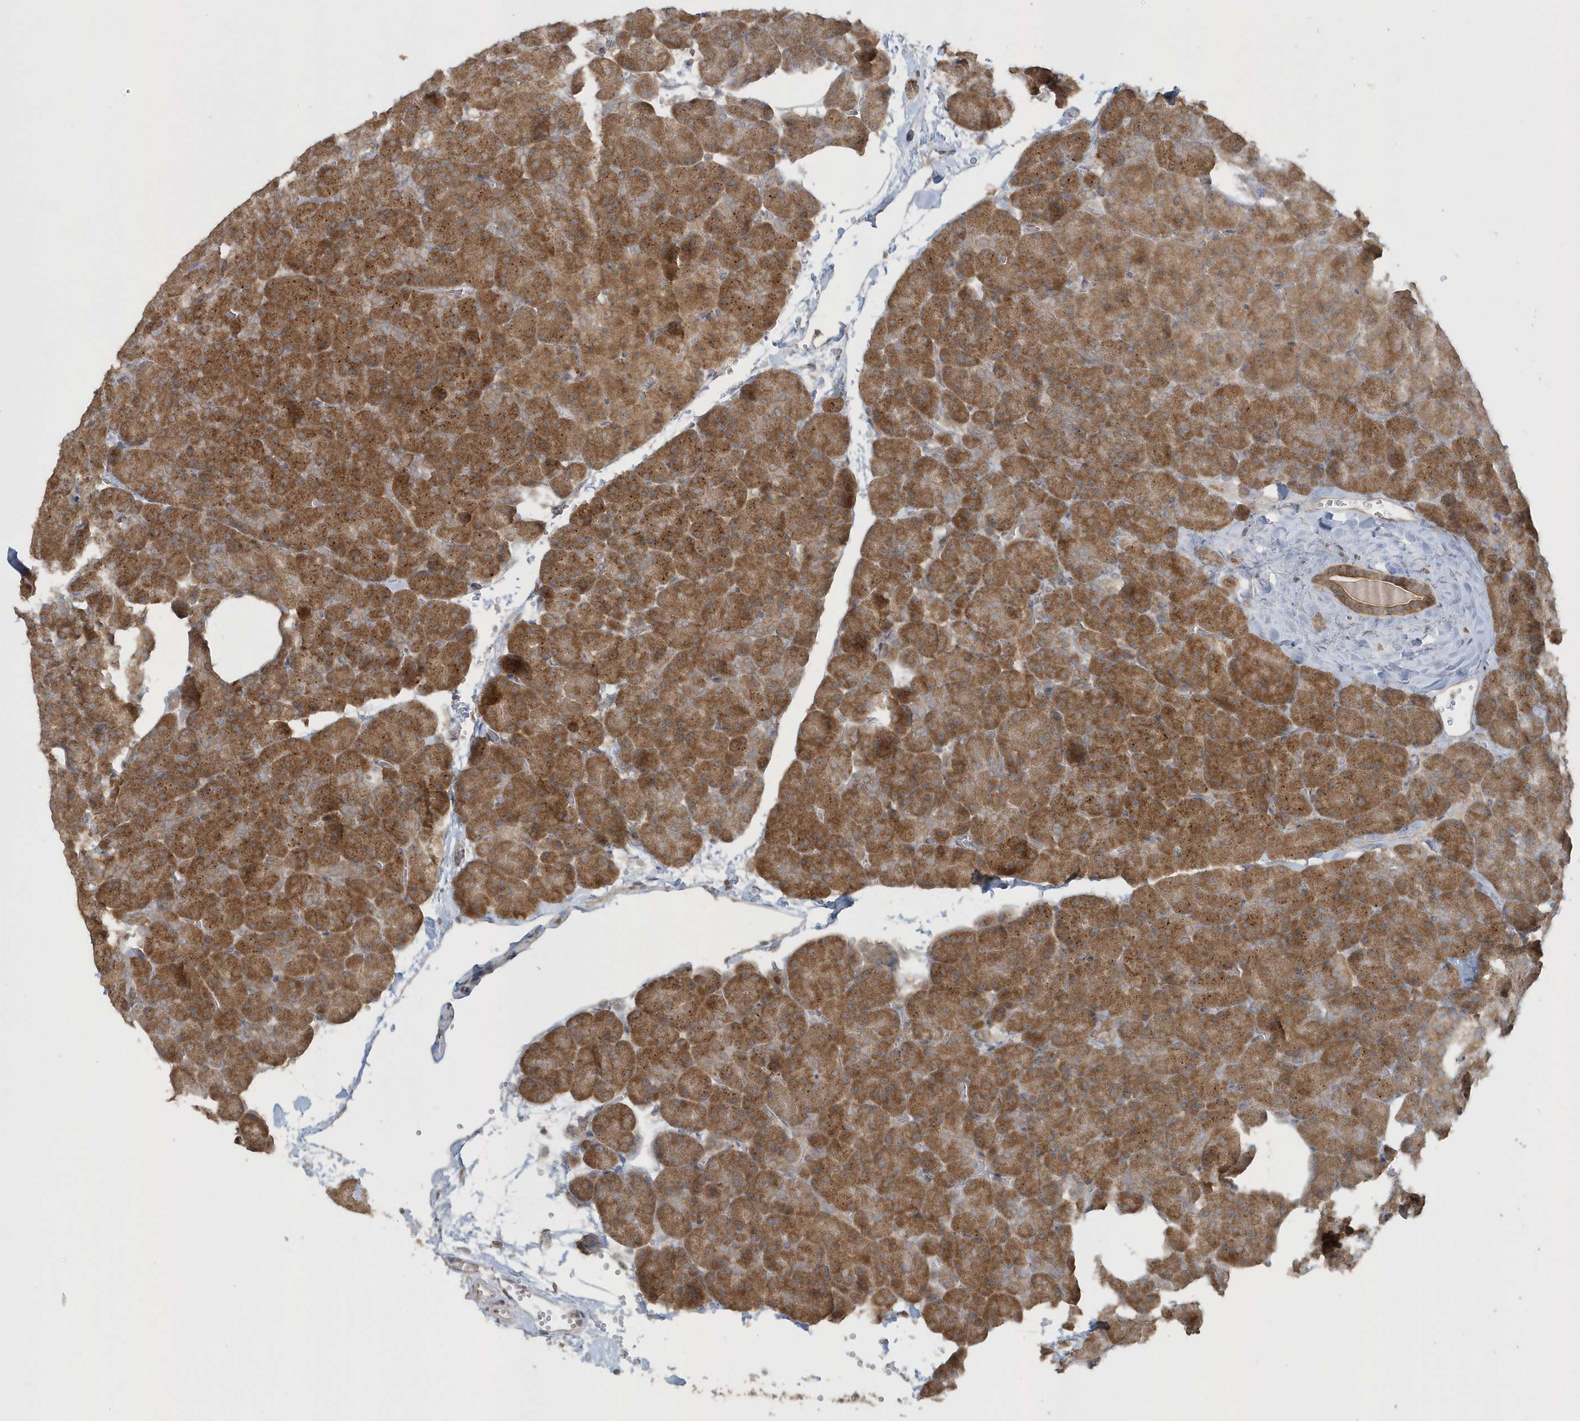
{"staining": {"intensity": "moderate", "quantity": ">75%", "location": "cytoplasmic/membranous"}, "tissue": "pancreas", "cell_type": "Exocrine glandular cells", "image_type": "normal", "snomed": [{"axis": "morphology", "description": "Normal tissue, NOS"}, {"axis": "morphology", "description": "Carcinoid, malignant, NOS"}, {"axis": "topography", "description": "Pancreas"}], "caption": "Immunohistochemical staining of unremarkable pancreas reveals moderate cytoplasmic/membranous protein expression in approximately >75% of exocrine glandular cells.", "gene": "STIM2", "patient": {"sex": "female", "age": 35}}